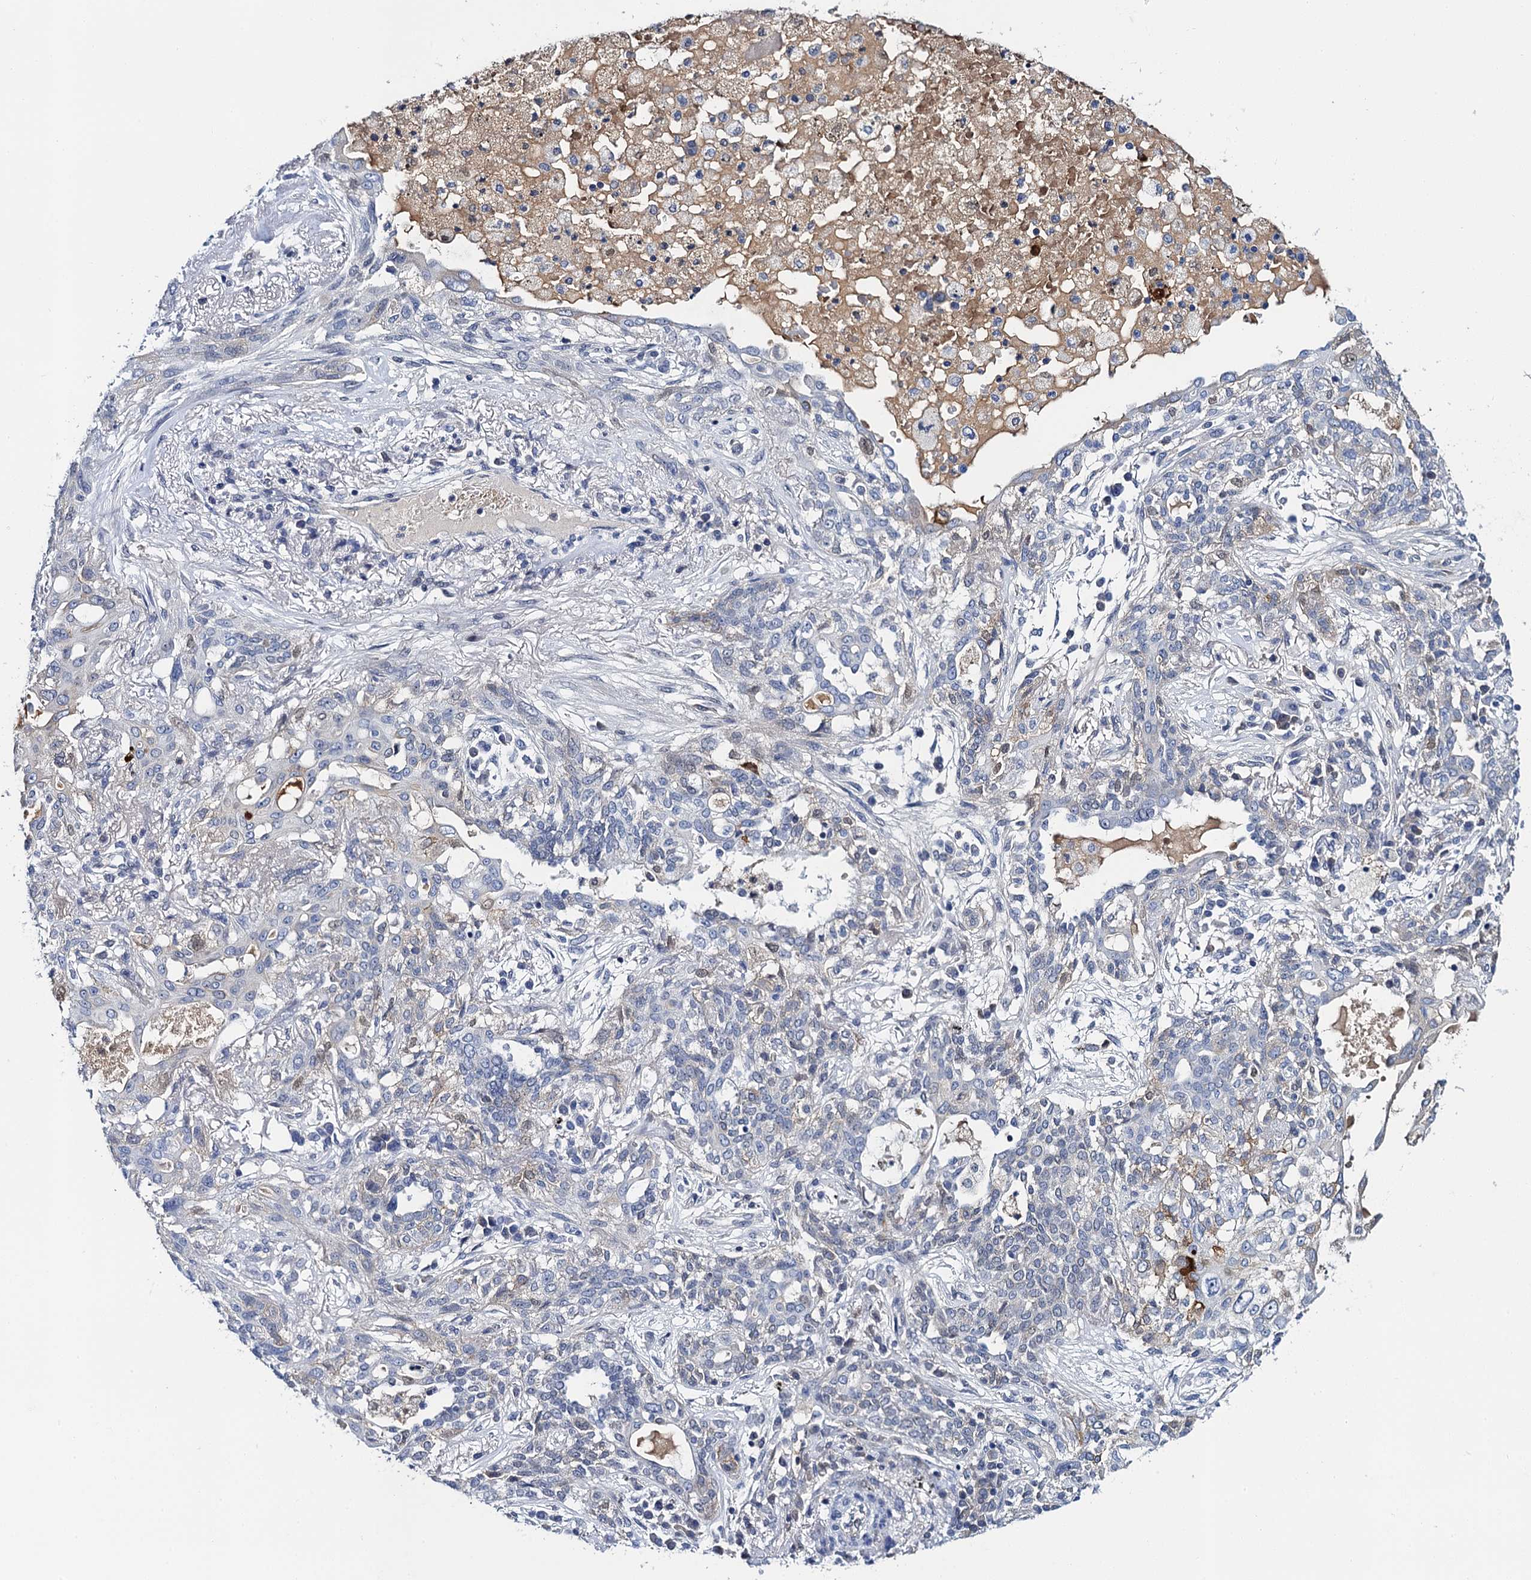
{"staining": {"intensity": "moderate", "quantity": "<25%", "location": "cytoplasmic/membranous"}, "tissue": "lung cancer", "cell_type": "Tumor cells", "image_type": "cancer", "snomed": [{"axis": "morphology", "description": "Squamous cell carcinoma, NOS"}, {"axis": "topography", "description": "Lung"}], "caption": "A brown stain highlights moderate cytoplasmic/membranous positivity of a protein in squamous cell carcinoma (lung) tumor cells.", "gene": "LYPD3", "patient": {"sex": "female", "age": 70}}